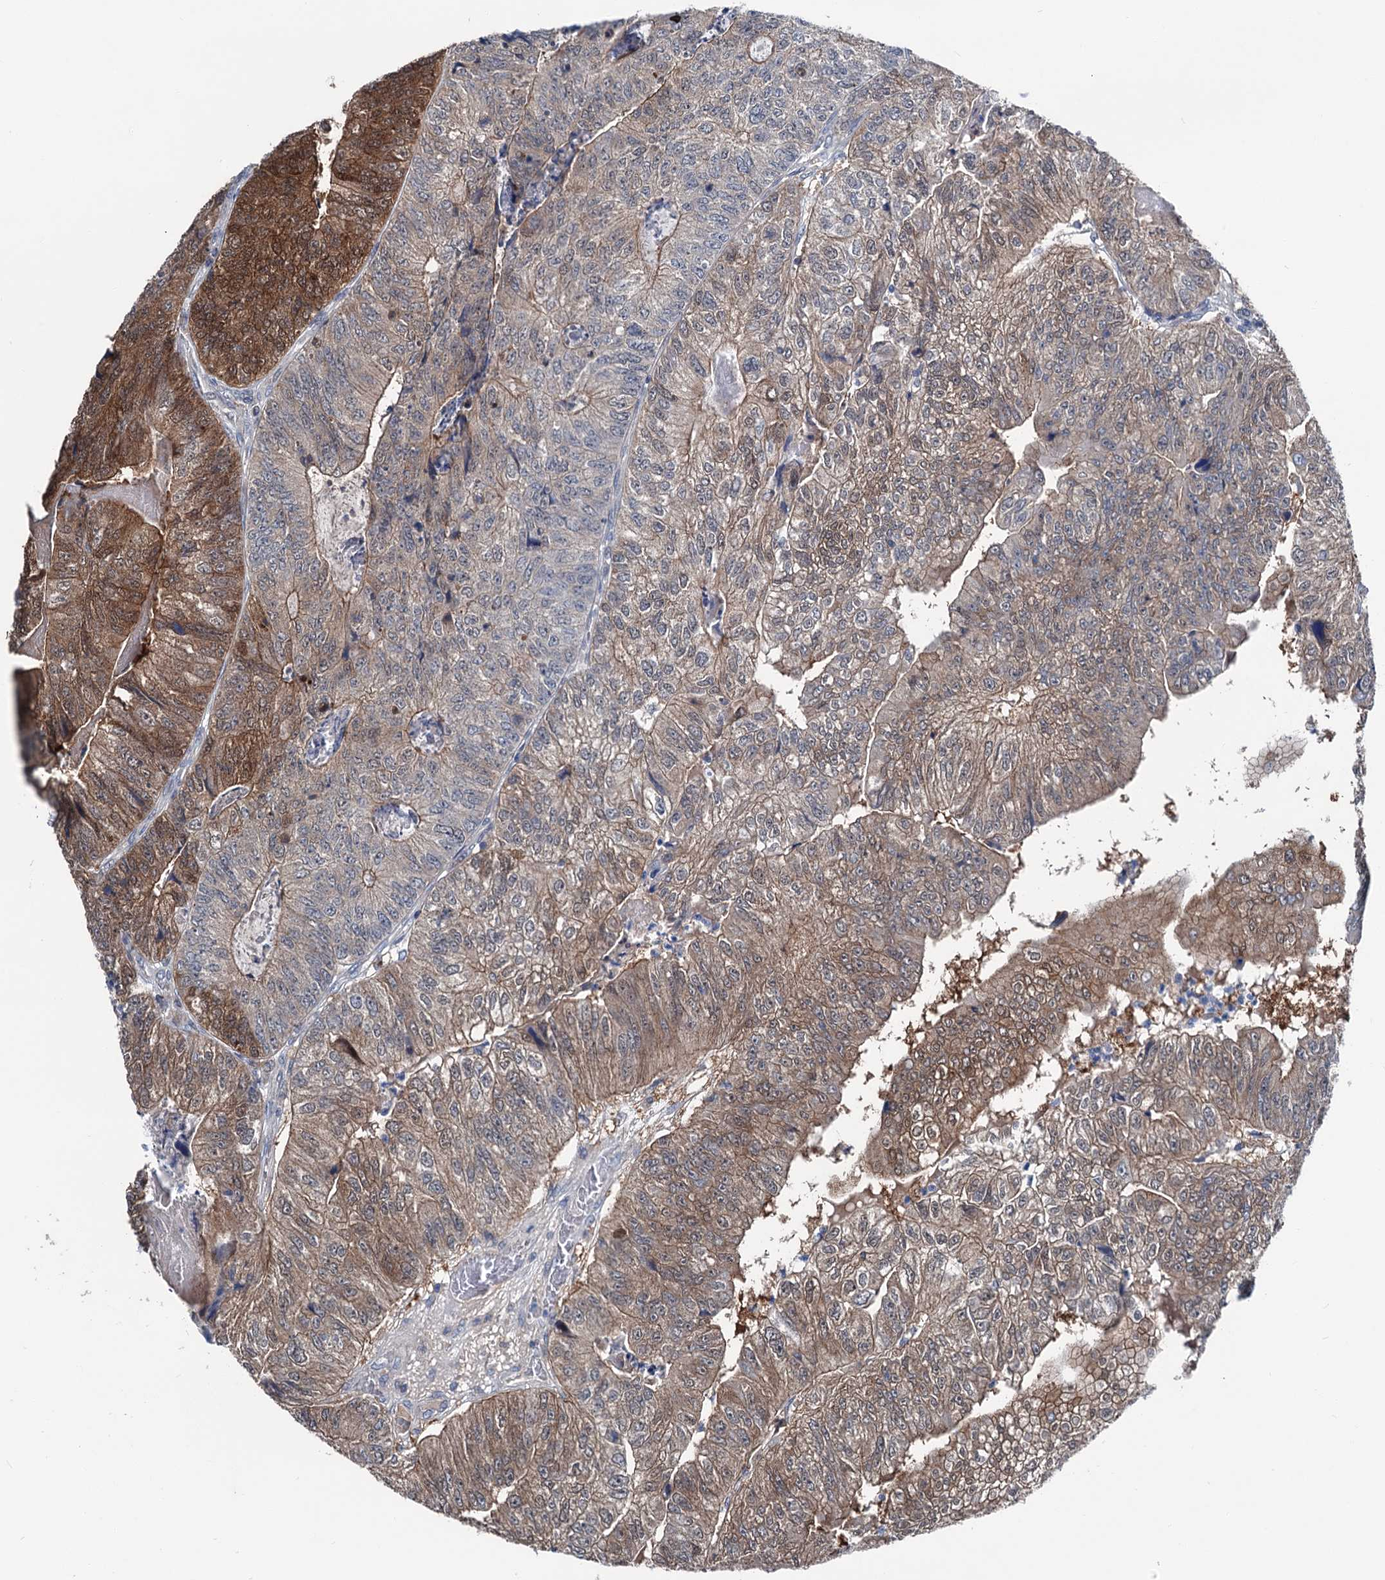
{"staining": {"intensity": "moderate", "quantity": "25%-75%", "location": "cytoplasmic/membranous"}, "tissue": "colorectal cancer", "cell_type": "Tumor cells", "image_type": "cancer", "snomed": [{"axis": "morphology", "description": "Adenocarcinoma, NOS"}, {"axis": "topography", "description": "Colon"}], "caption": "Immunohistochemical staining of colorectal cancer (adenocarcinoma) exhibits medium levels of moderate cytoplasmic/membranous staining in approximately 25%-75% of tumor cells.", "gene": "GLO1", "patient": {"sex": "female", "age": 67}}